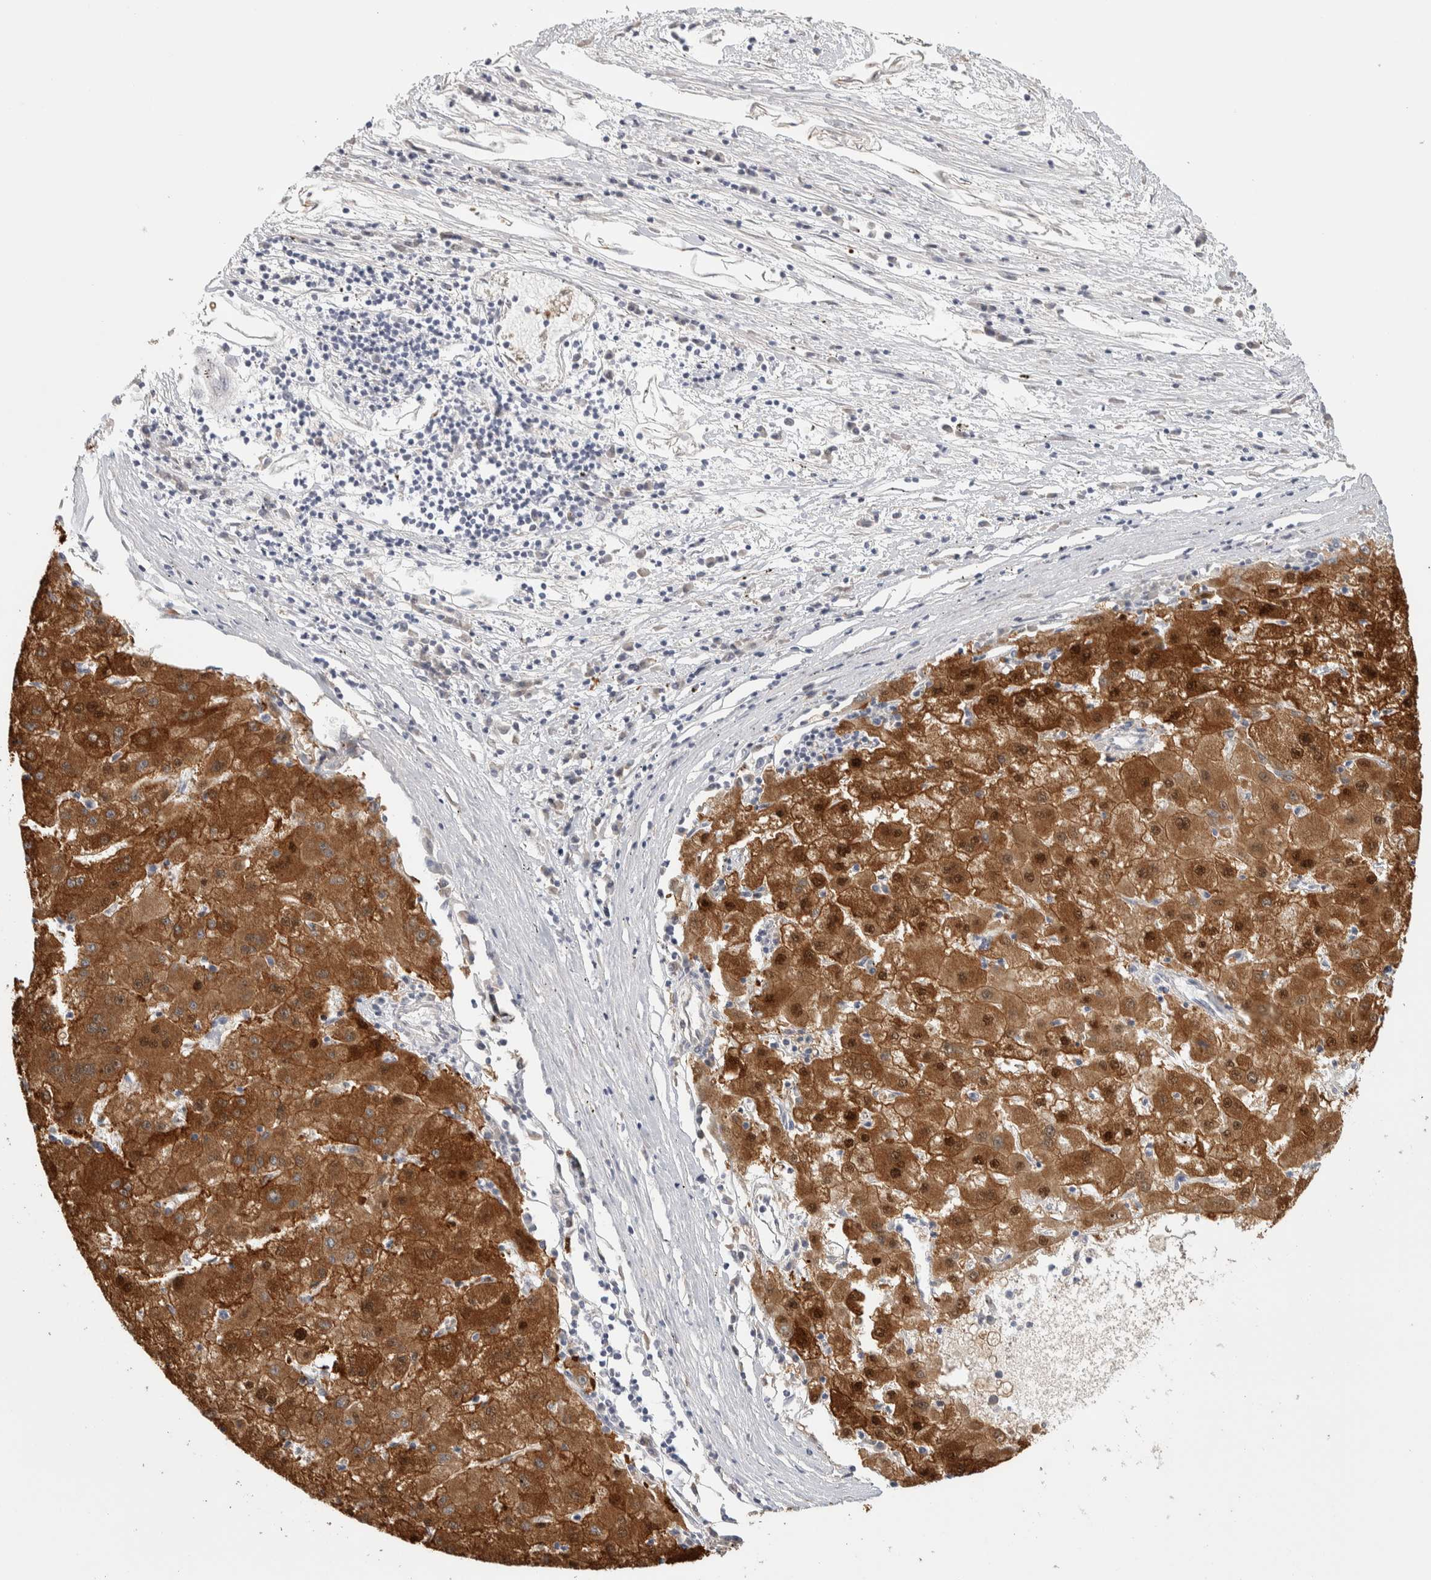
{"staining": {"intensity": "strong", "quantity": ">75%", "location": "cytoplasmic/membranous,nuclear"}, "tissue": "liver cancer", "cell_type": "Tumor cells", "image_type": "cancer", "snomed": [{"axis": "morphology", "description": "Carcinoma, Hepatocellular, NOS"}, {"axis": "topography", "description": "Liver"}], "caption": "Immunohistochemistry (IHC) staining of liver cancer (hepatocellular carcinoma), which reveals high levels of strong cytoplasmic/membranous and nuclear expression in about >75% of tumor cells indicating strong cytoplasmic/membranous and nuclear protein positivity. The staining was performed using DAB (3,3'-diaminobenzidine) (brown) for protein detection and nuclei were counterstained in hematoxylin (blue).", "gene": "DCXR", "patient": {"sex": "male", "age": 72}}